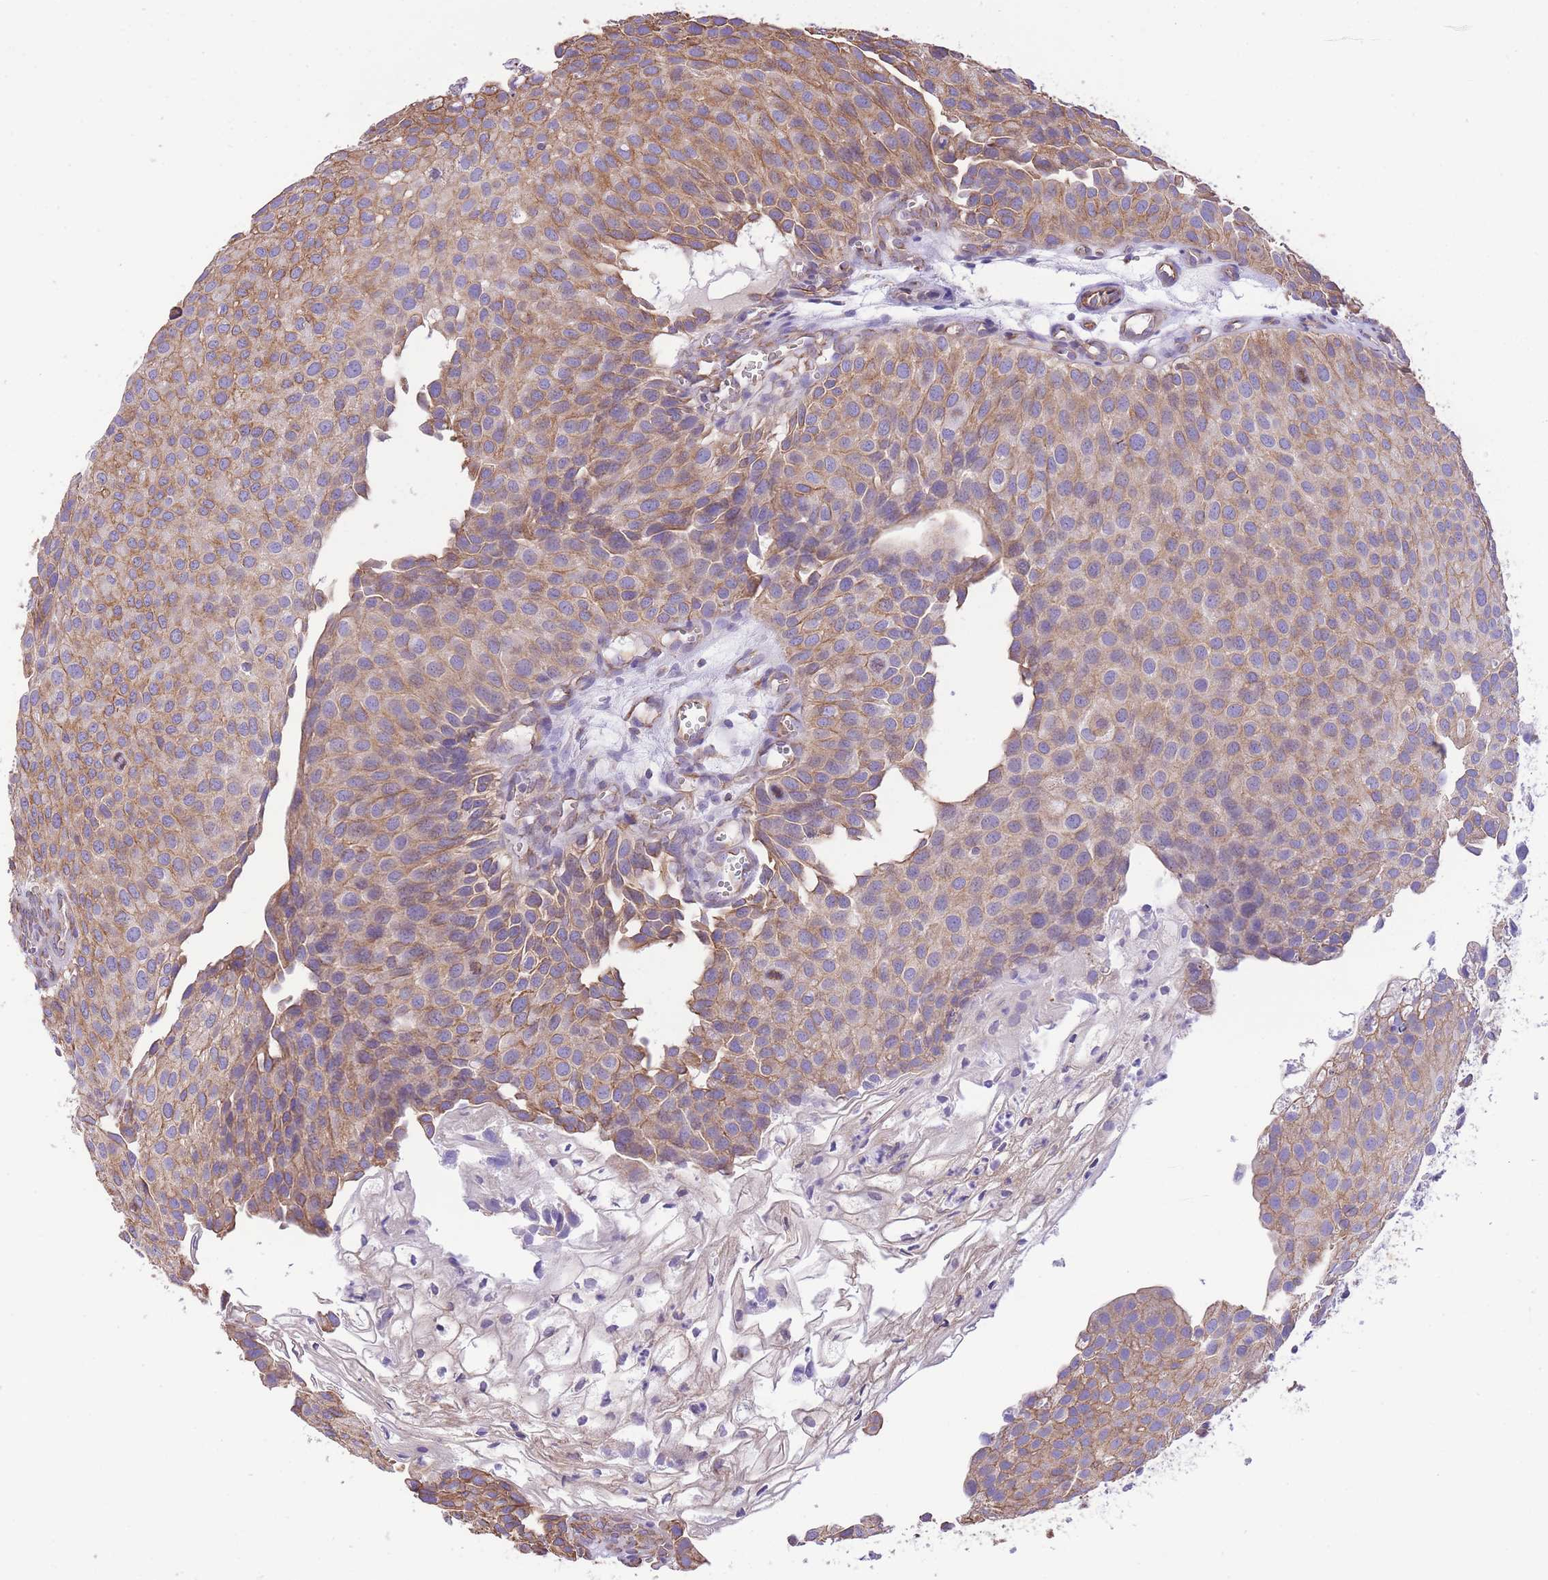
{"staining": {"intensity": "moderate", "quantity": ">75%", "location": "cytoplasmic/membranous"}, "tissue": "urothelial cancer", "cell_type": "Tumor cells", "image_type": "cancer", "snomed": [{"axis": "morphology", "description": "Urothelial carcinoma, Low grade"}, {"axis": "topography", "description": "Urinary bladder"}], "caption": "Protein expression by immunohistochemistry (IHC) reveals moderate cytoplasmic/membranous staining in about >75% of tumor cells in urothelial cancer.", "gene": "RHOU", "patient": {"sex": "male", "age": 88}}